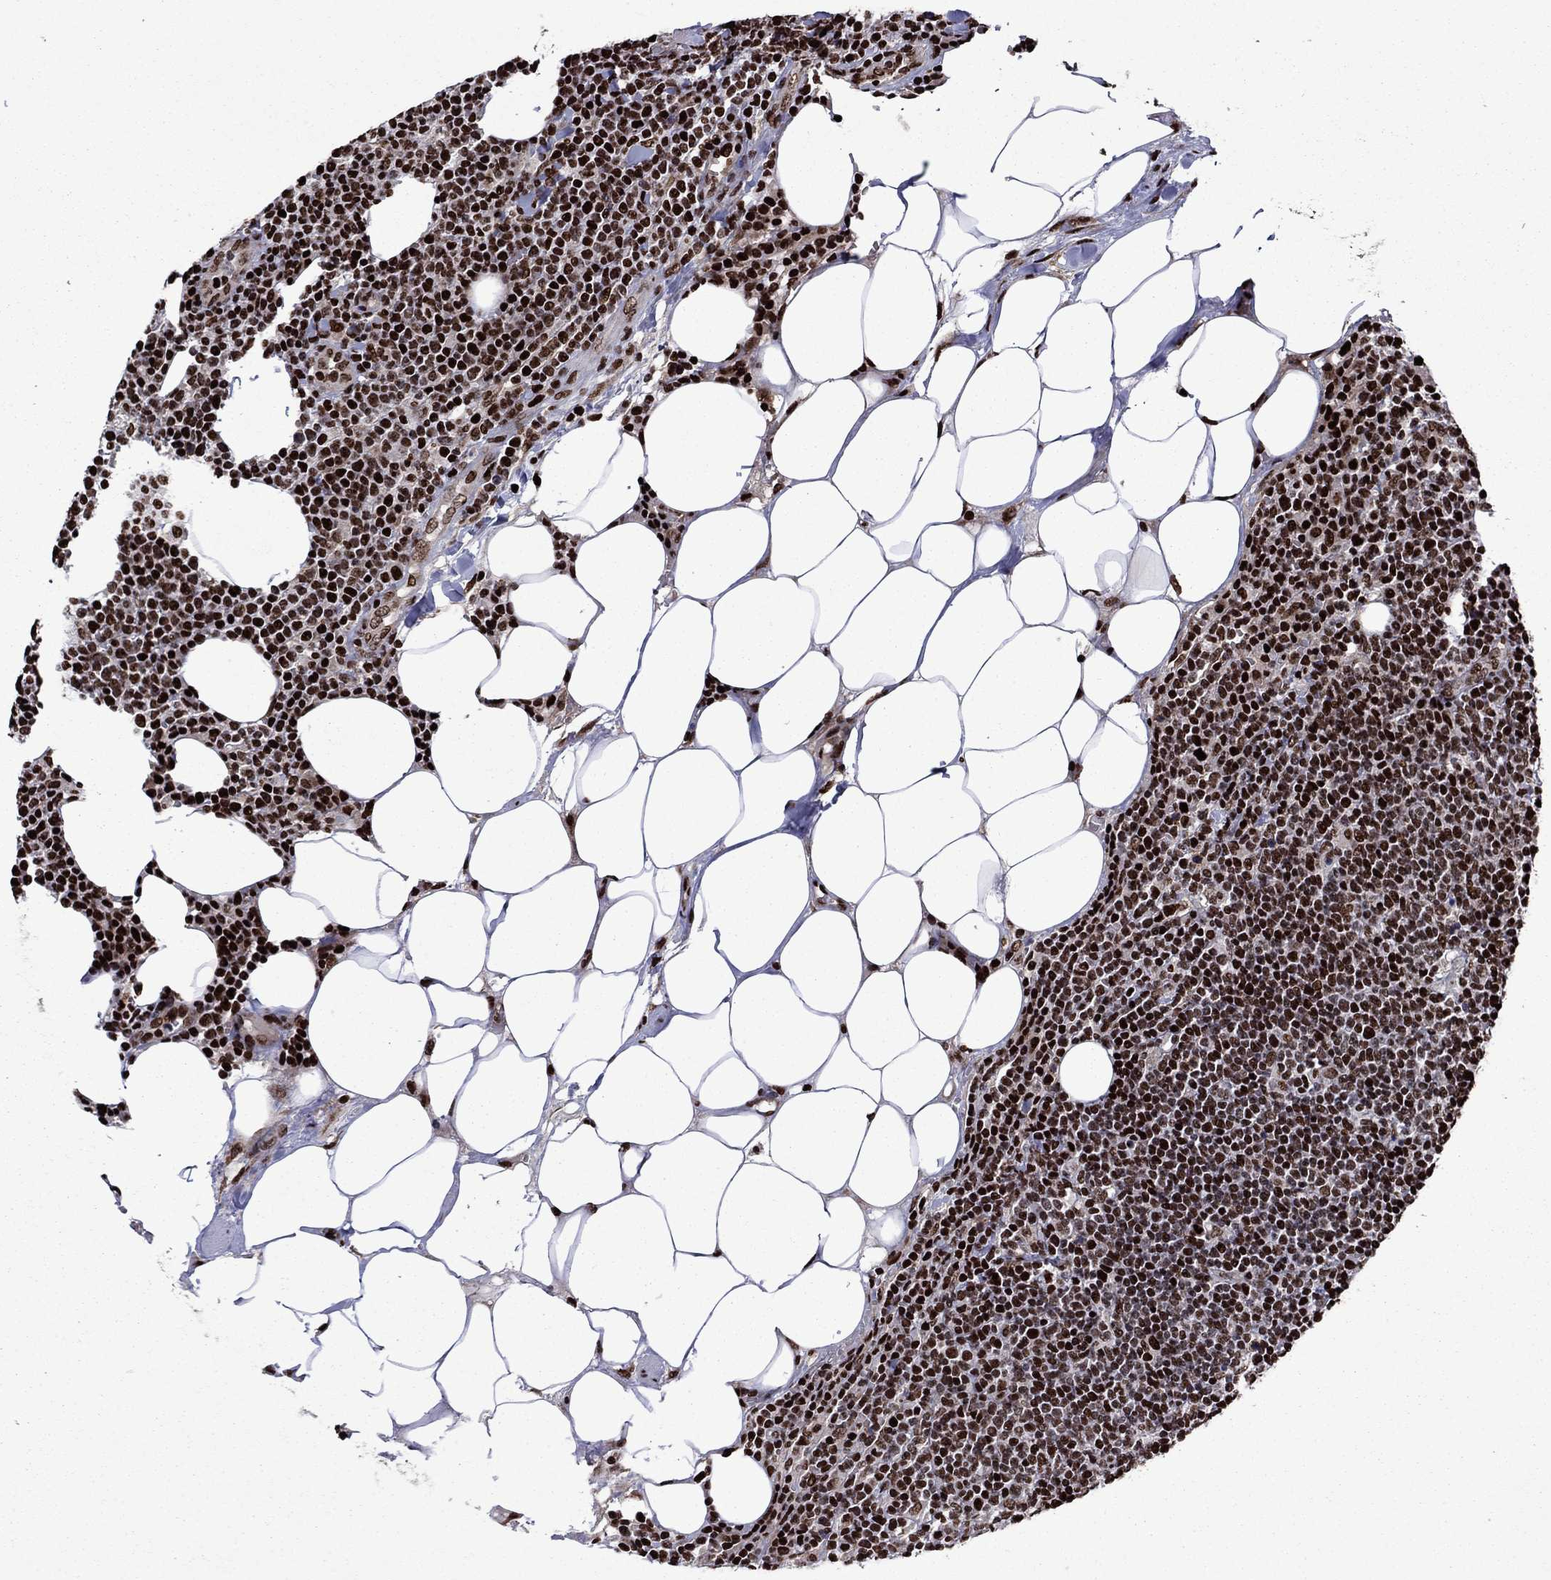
{"staining": {"intensity": "strong", "quantity": ">75%", "location": "nuclear"}, "tissue": "lymphoma", "cell_type": "Tumor cells", "image_type": "cancer", "snomed": [{"axis": "morphology", "description": "Malignant lymphoma, non-Hodgkin's type, High grade"}, {"axis": "topography", "description": "Lymph node"}], "caption": "The photomicrograph reveals a brown stain indicating the presence of a protein in the nuclear of tumor cells in high-grade malignant lymphoma, non-Hodgkin's type.", "gene": "LIMK1", "patient": {"sex": "male", "age": 61}}